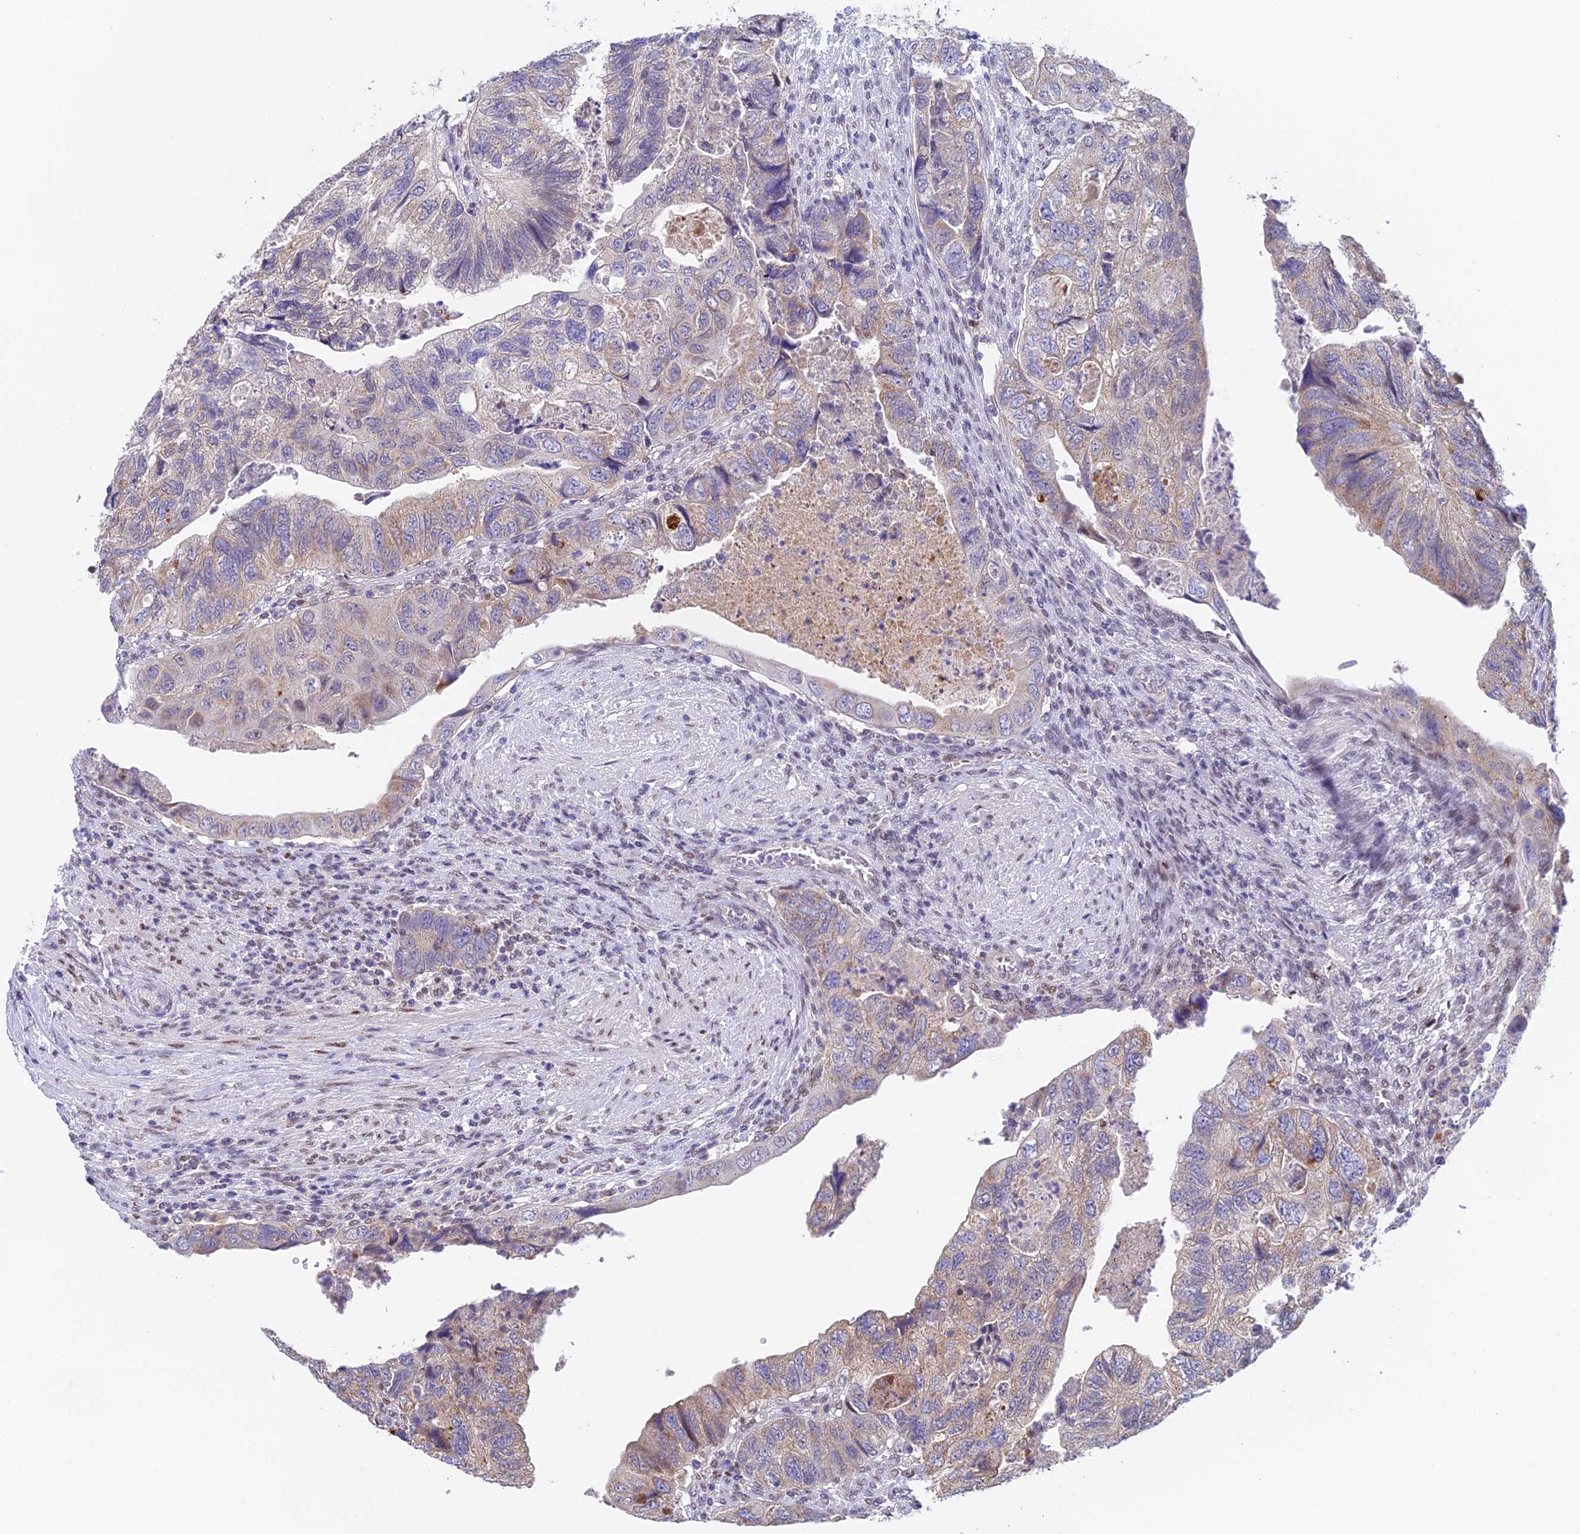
{"staining": {"intensity": "weak", "quantity": "25%-75%", "location": "cytoplasmic/membranous"}, "tissue": "colorectal cancer", "cell_type": "Tumor cells", "image_type": "cancer", "snomed": [{"axis": "morphology", "description": "Adenocarcinoma, NOS"}, {"axis": "topography", "description": "Rectum"}], "caption": "Approximately 25%-75% of tumor cells in colorectal adenocarcinoma show weak cytoplasmic/membranous protein staining as visualized by brown immunohistochemical staining.", "gene": "MRPL17", "patient": {"sex": "male", "age": 63}}